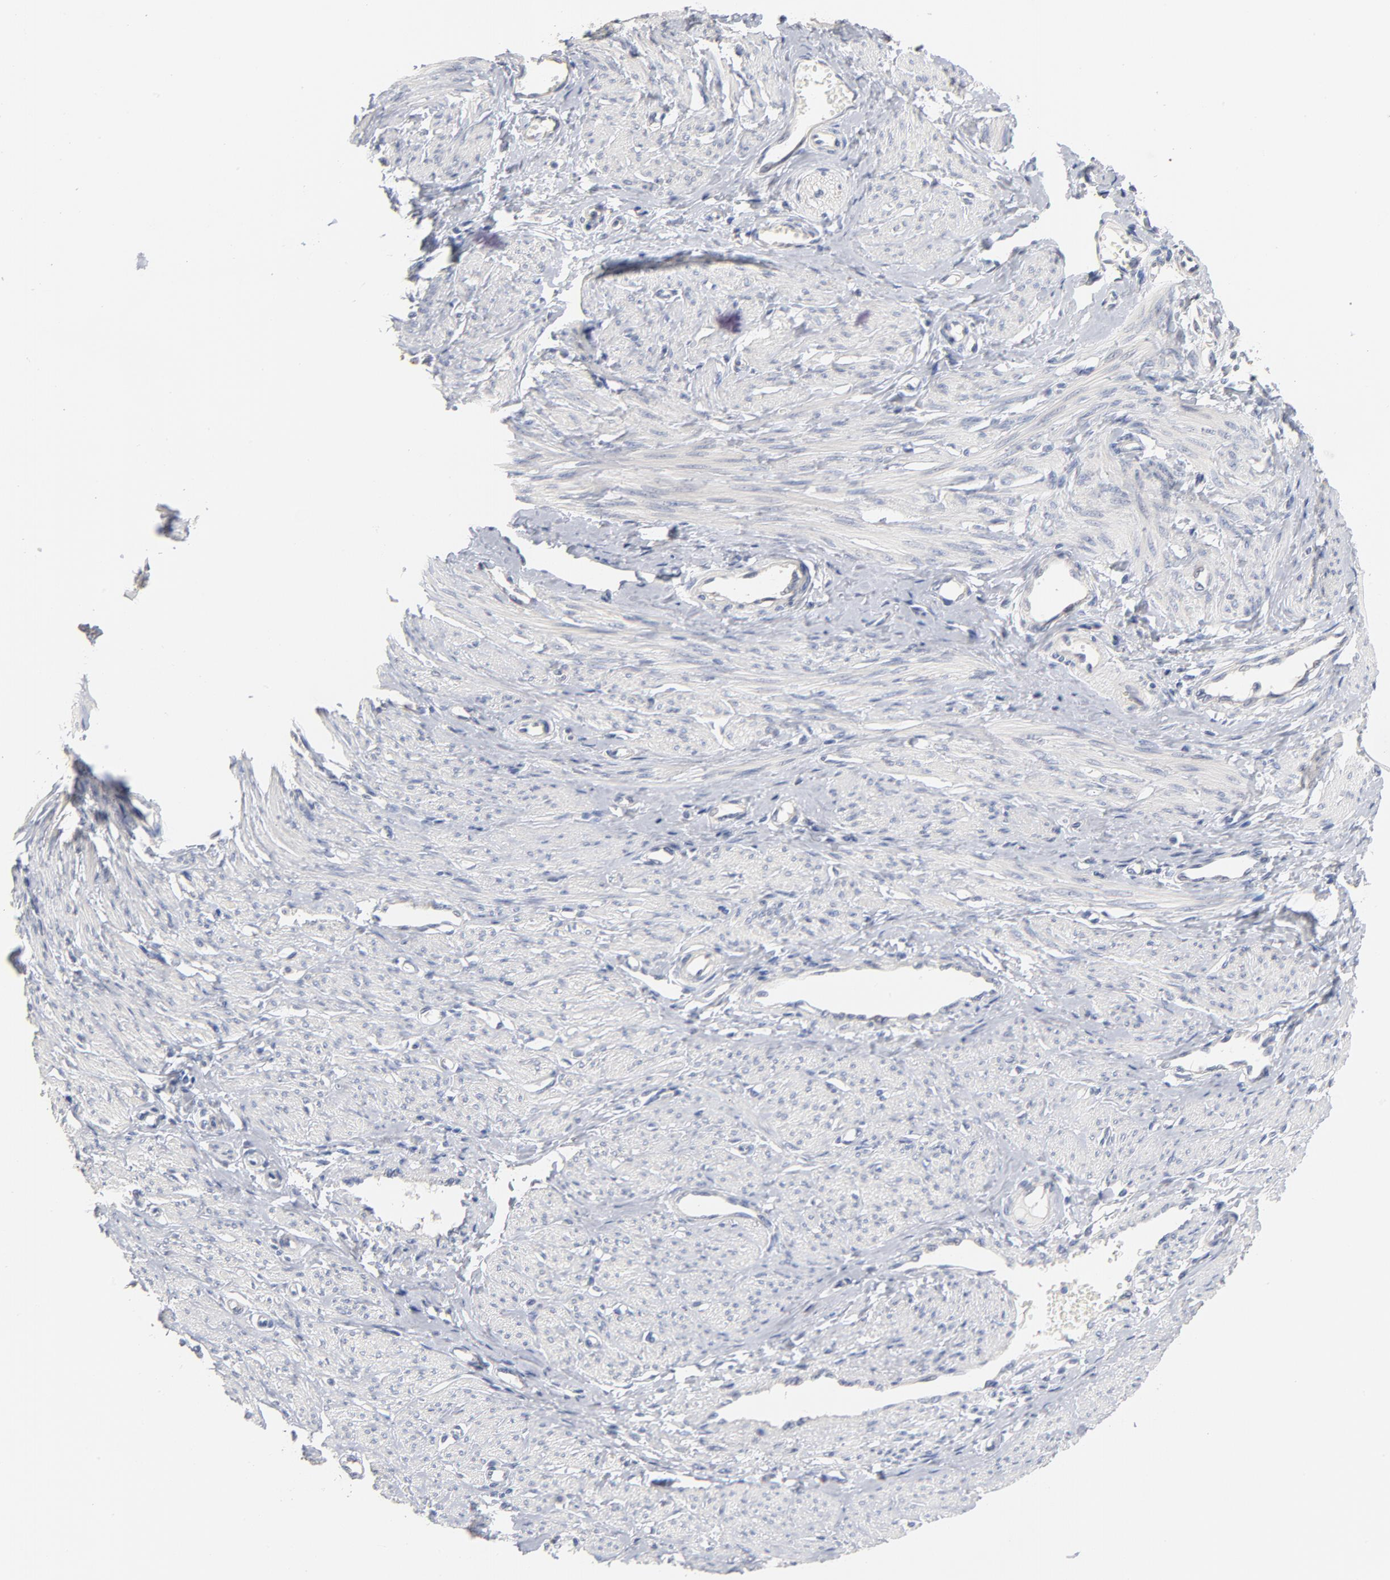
{"staining": {"intensity": "negative", "quantity": "none", "location": "none"}, "tissue": "smooth muscle", "cell_type": "Smooth muscle cells", "image_type": "normal", "snomed": [{"axis": "morphology", "description": "Normal tissue, NOS"}, {"axis": "topography", "description": "Smooth muscle"}, {"axis": "topography", "description": "Uterus"}], "caption": "The micrograph displays no staining of smooth muscle cells in normal smooth muscle.", "gene": "DNAL4", "patient": {"sex": "female", "age": 39}}